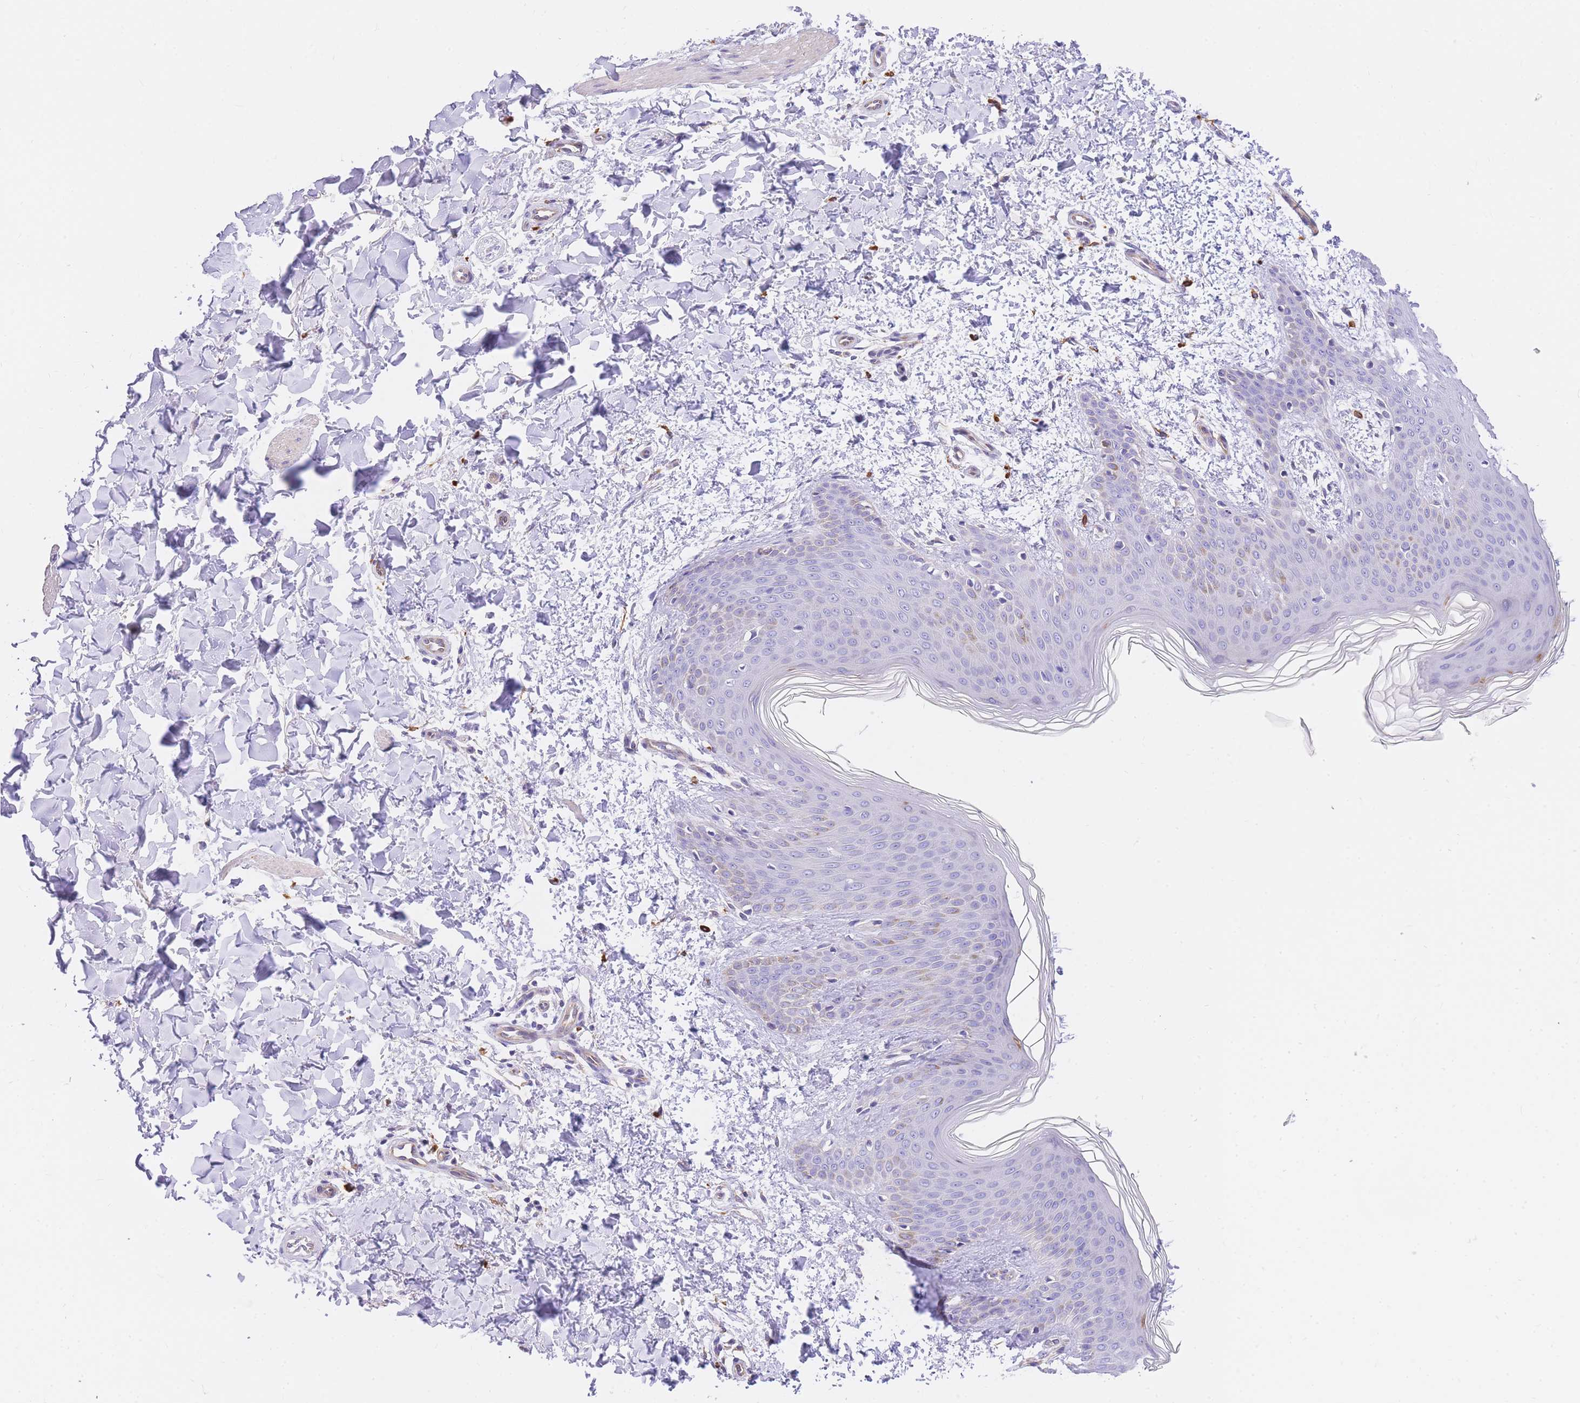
{"staining": {"intensity": "negative", "quantity": "none", "location": "none"}, "tissue": "skin", "cell_type": "Fibroblasts", "image_type": "normal", "snomed": [{"axis": "morphology", "description": "Normal tissue, NOS"}, {"axis": "topography", "description": "Skin"}], "caption": "Immunohistochemistry (IHC) photomicrograph of unremarkable skin: skin stained with DAB displays no significant protein staining in fibroblasts. (DAB immunohistochemistry (IHC) visualized using brightfield microscopy, high magnification).", "gene": "SRSF12", "patient": {"sex": "male", "age": 36}}